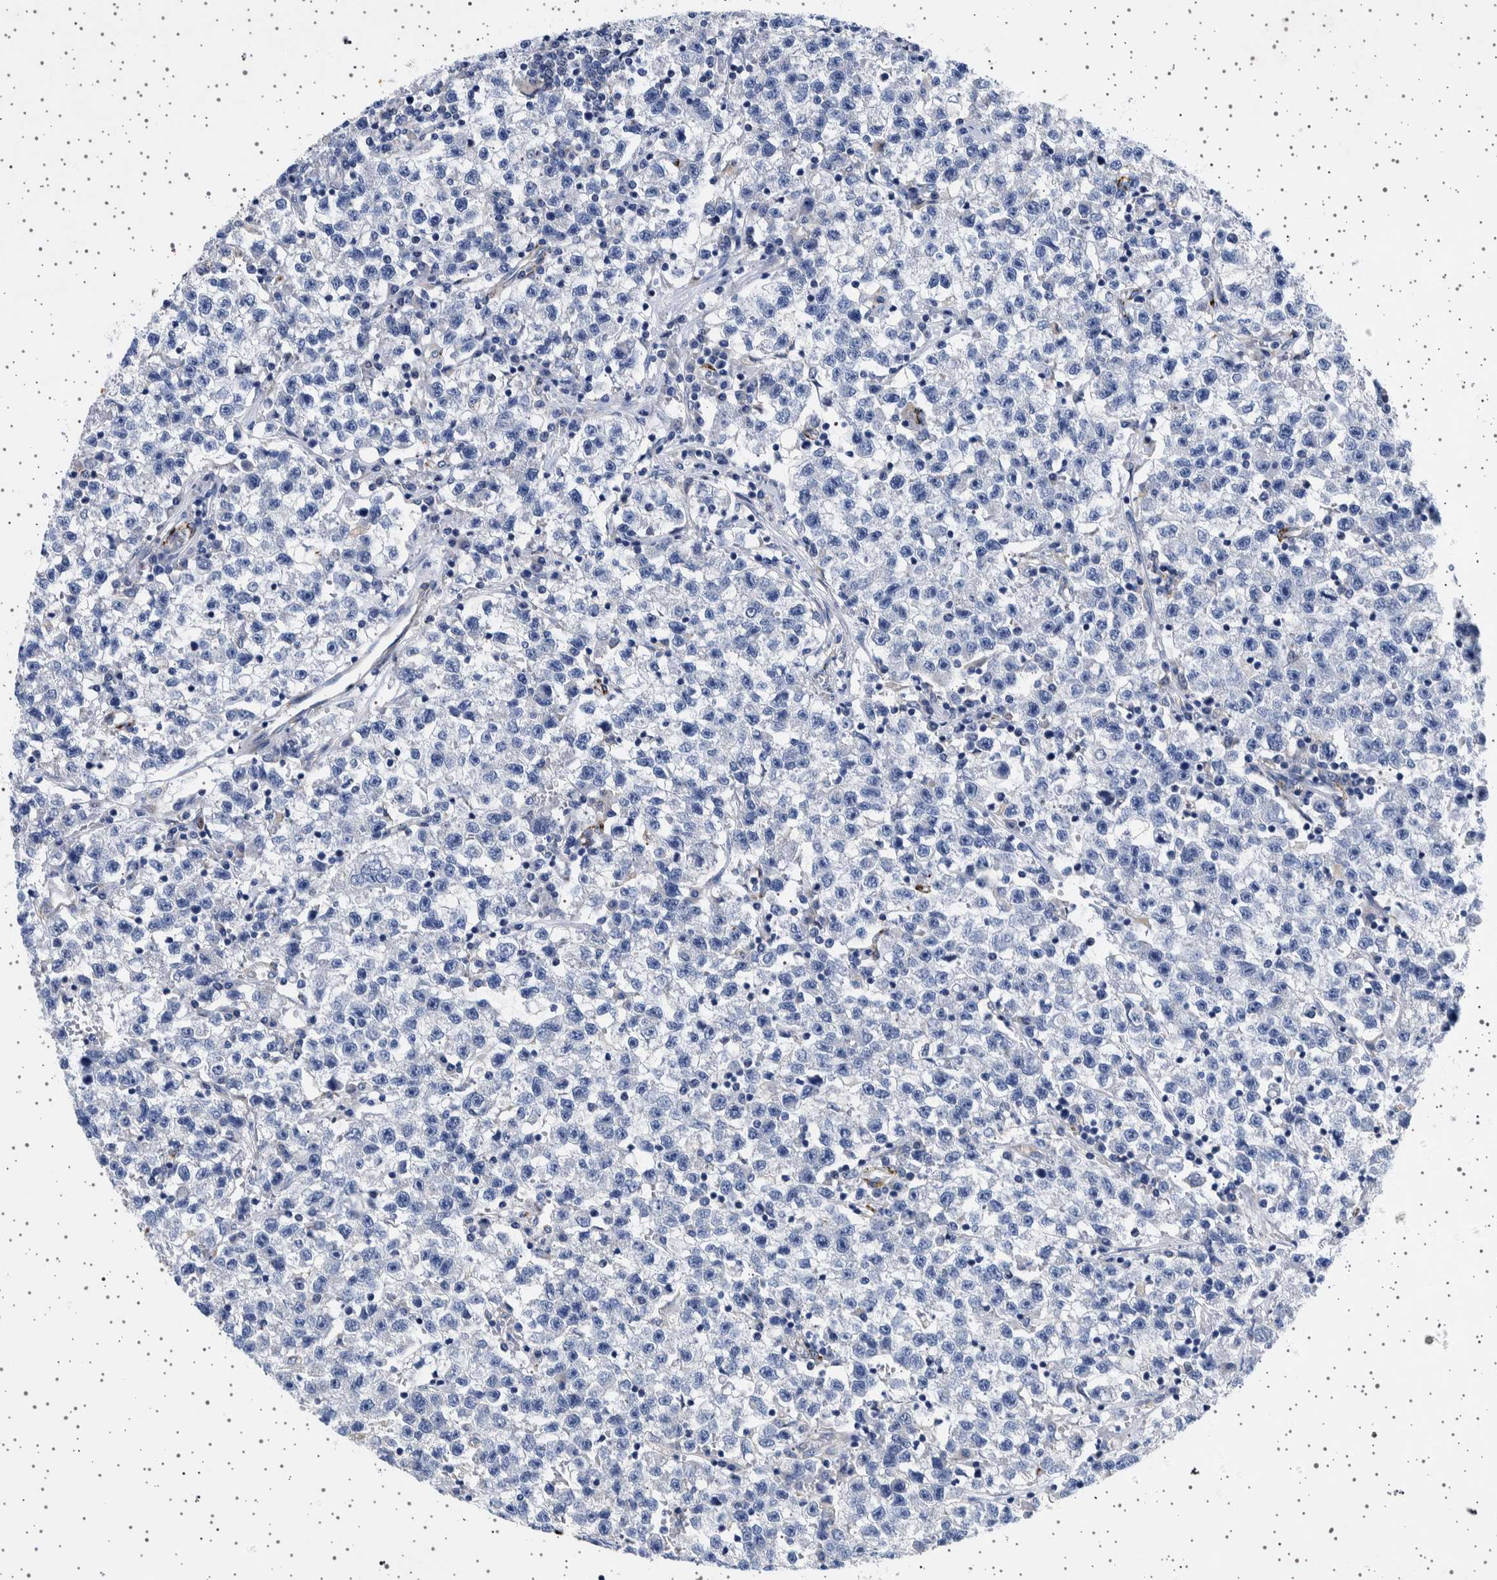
{"staining": {"intensity": "negative", "quantity": "none", "location": "none"}, "tissue": "testis cancer", "cell_type": "Tumor cells", "image_type": "cancer", "snomed": [{"axis": "morphology", "description": "Seminoma, NOS"}, {"axis": "topography", "description": "Testis"}], "caption": "A histopathology image of testis cancer stained for a protein exhibits no brown staining in tumor cells.", "gene": "SEPTIN4", "patient": {"sex": "male", "age": 22}}